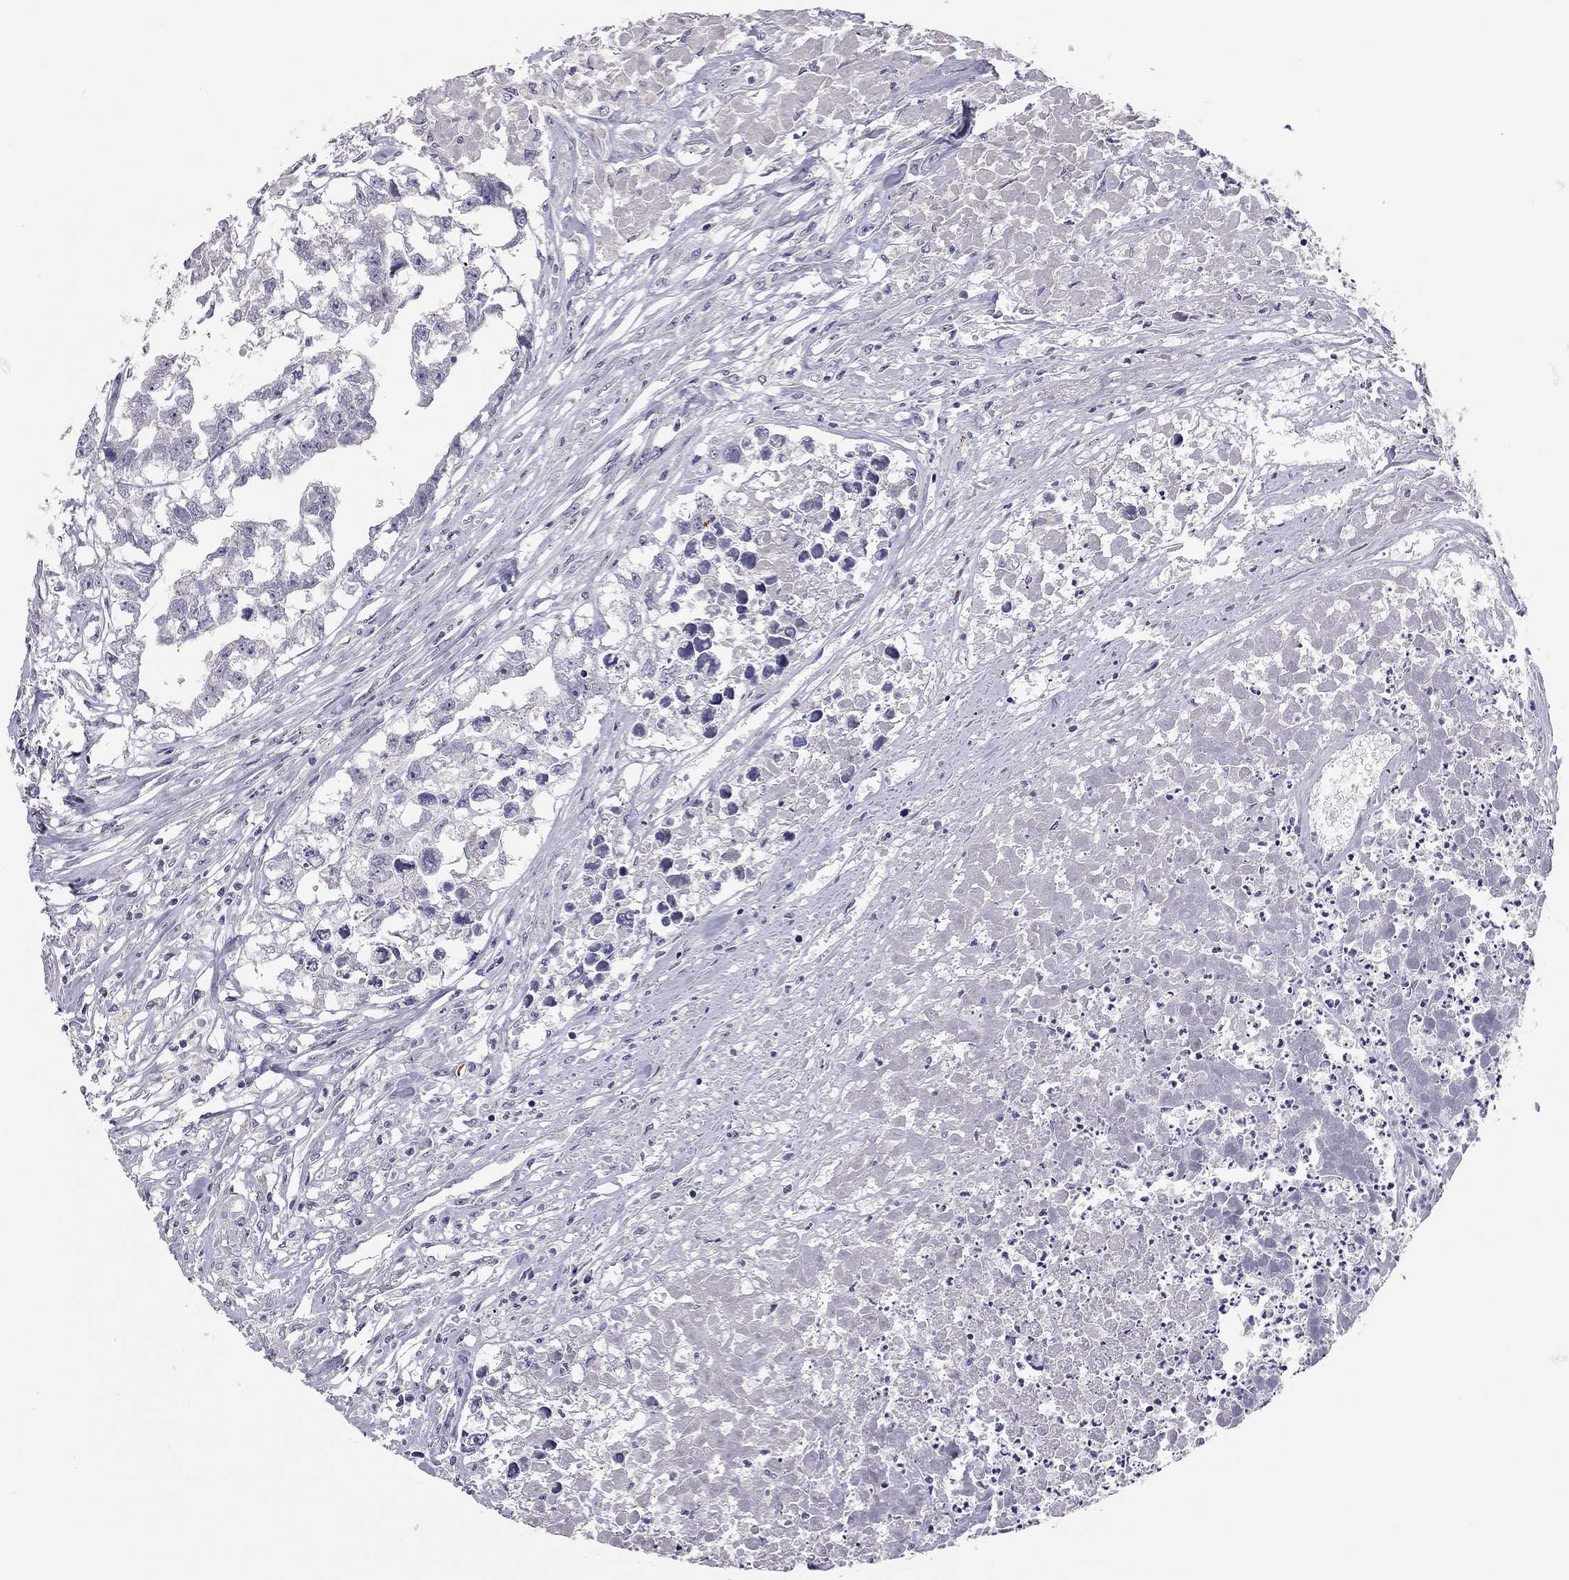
{"staining": {"intensity": "negative", "quantity": "none", "location": "none"}, "tissue": "testis cancer", "cell_type": "Tumor cells", "image_type": "cancer", "snomed": [{"axis": "morphology", "description": "Carcinoma, Embryonal, NOS"}, {"axis": "morphology", "description": "Teratoma, malignant, NOS"}, {"axis": "topography", "description": "Testis"}], "caption": "This is a histopathology image of IHC staining of embryonal carcinoma (testis), which shows no staining in tumor cells.", "gene": "SCARB1", "patient": {"sex": "male", "age": 44}}